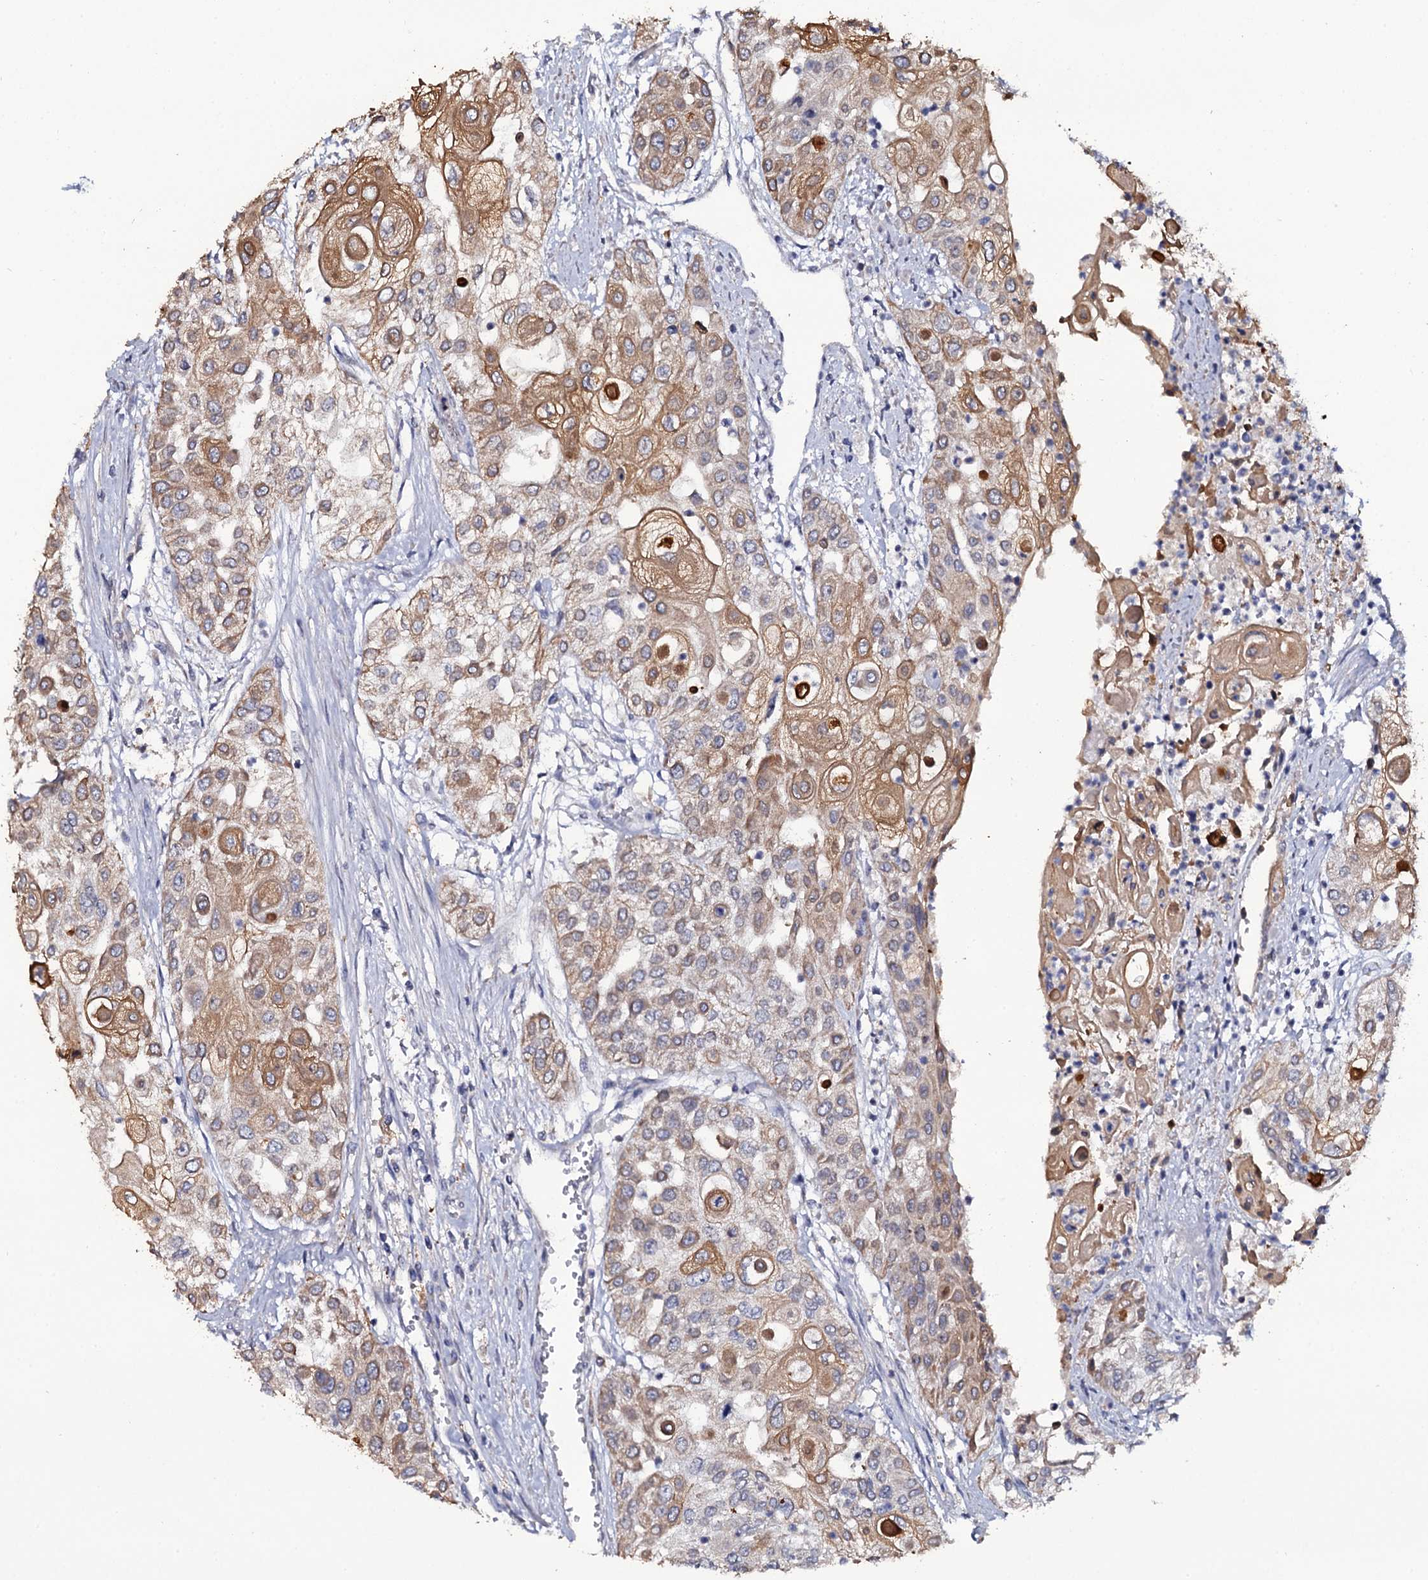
{"staining": {"intensity": "moderate", "quantity": "25%-75%", "location": "cytoplasmic/membranous"}, "tissue": "urothelial cancer", "cell_type": "Tumor cells", "image_type": "cancer", "snomed": [{"axis": "morphology", "description": "Urothelial carcinoma, High grade"}, {"axis": "topography", "description": "Urinary bladder"}], "caption": "Immunohistochemistry (IHC) micrograph of neoplastic tissue: urothelial carcinoma (high-grade) stained using IHC reveals medium levels of moderate protein expression localized specifically in the cytoplasmic/membranous of tumor cells, appearing as a cytoplasmic/membranous brown color.", "gene": "CRYL1", "patient": {"sex": "female", "age": 79}}